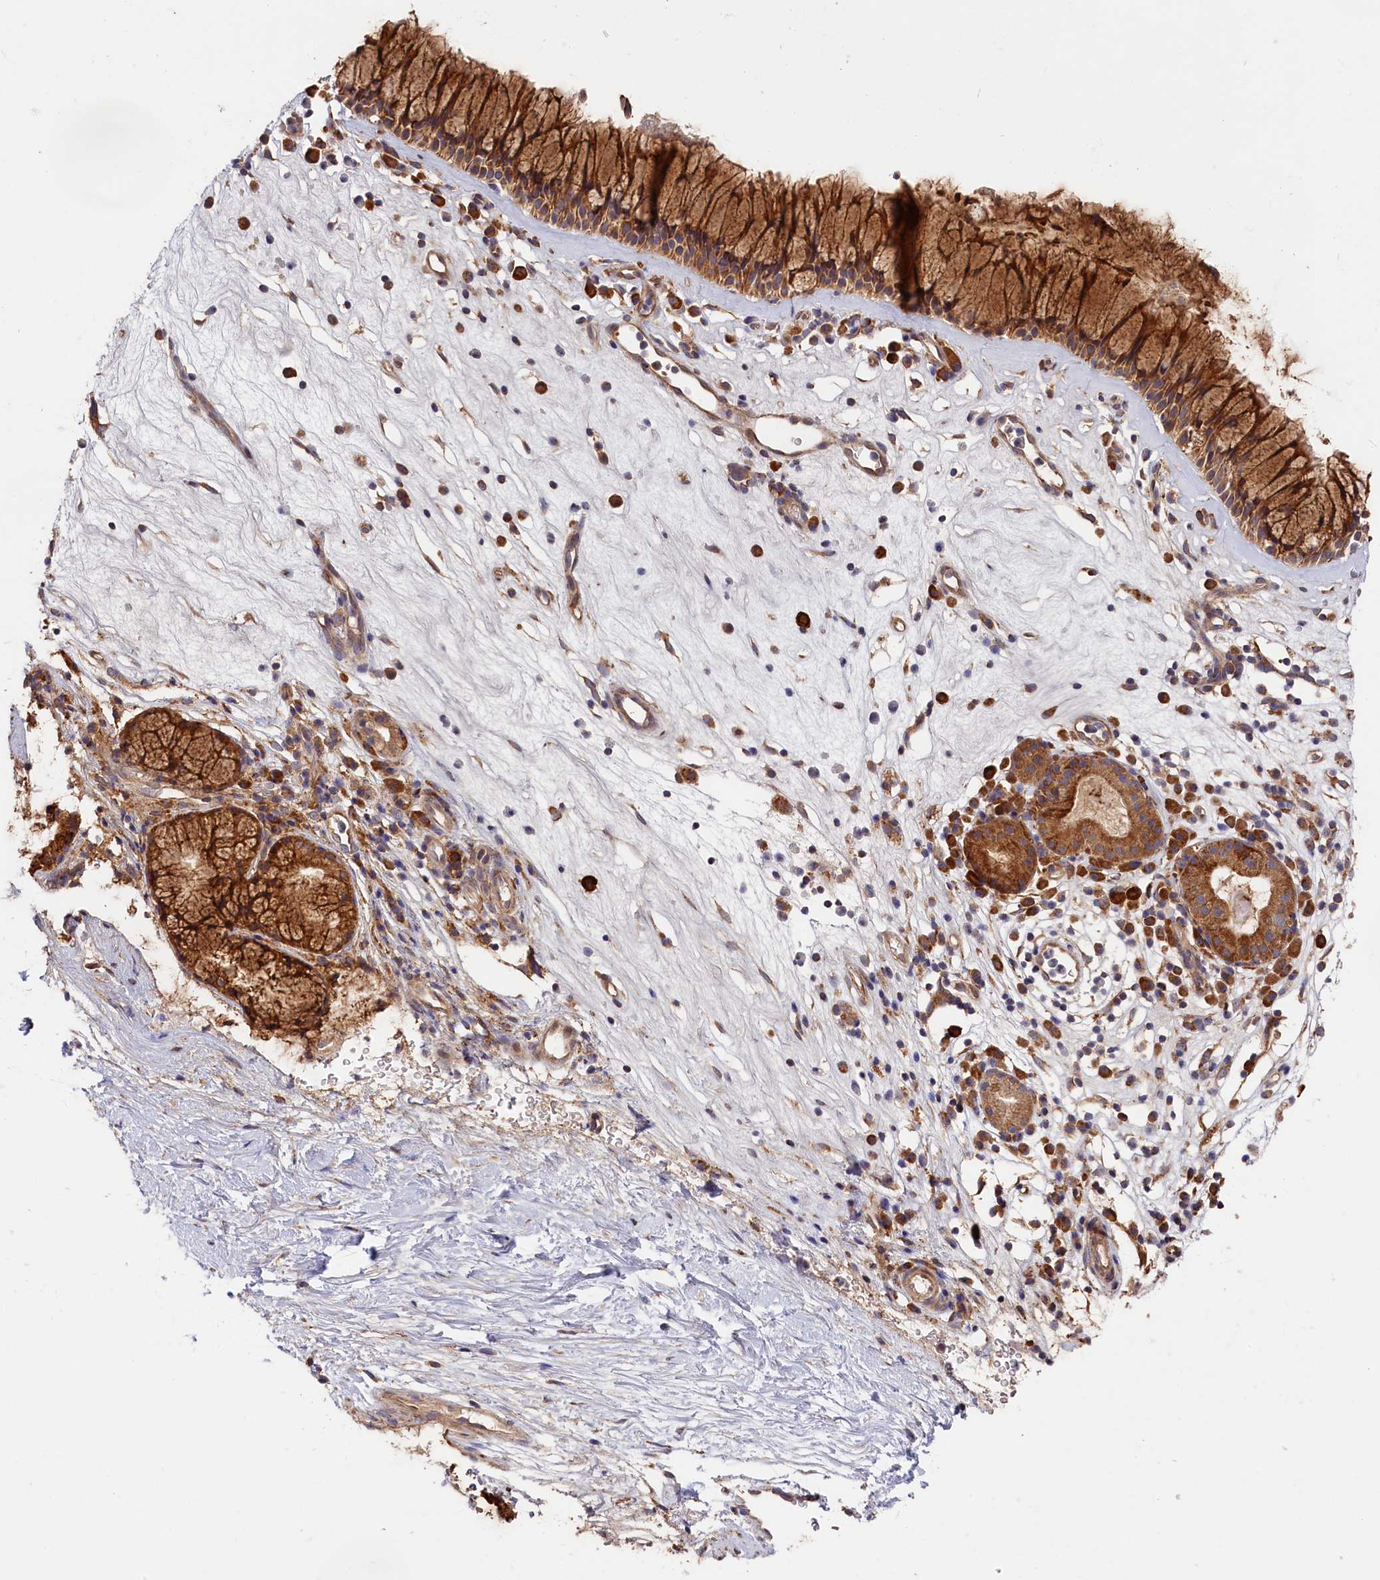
{"staining": {"intensity": "strong", "quantity": ">75%", "location": "cytoplasmic/membranous"}, "tissue": "nasopharynx", "cell_type": "Respiratory epithelial cells", "image_type": "normal", "snomed": [{"axis": "morphology", "description": "Normal tissue, NOS"}, {"axis": "morphology", "description": "Inflammation, NOS"}, {"axis": "morphology", "description": "Malignant melanoma, Metastatic site"}, {"axis": "topography", "description": "Nasopharynx"}], "caption": "DAB immunohistochemical staining of unremarkable nasopharynx shows strong cytoplasmic/membranous protein expression in about >75% of respiratory epithelial cells. Nuclei are stained in blue.", "gene": "CEP44", "patient": {"sex": "male", "age": 70}}